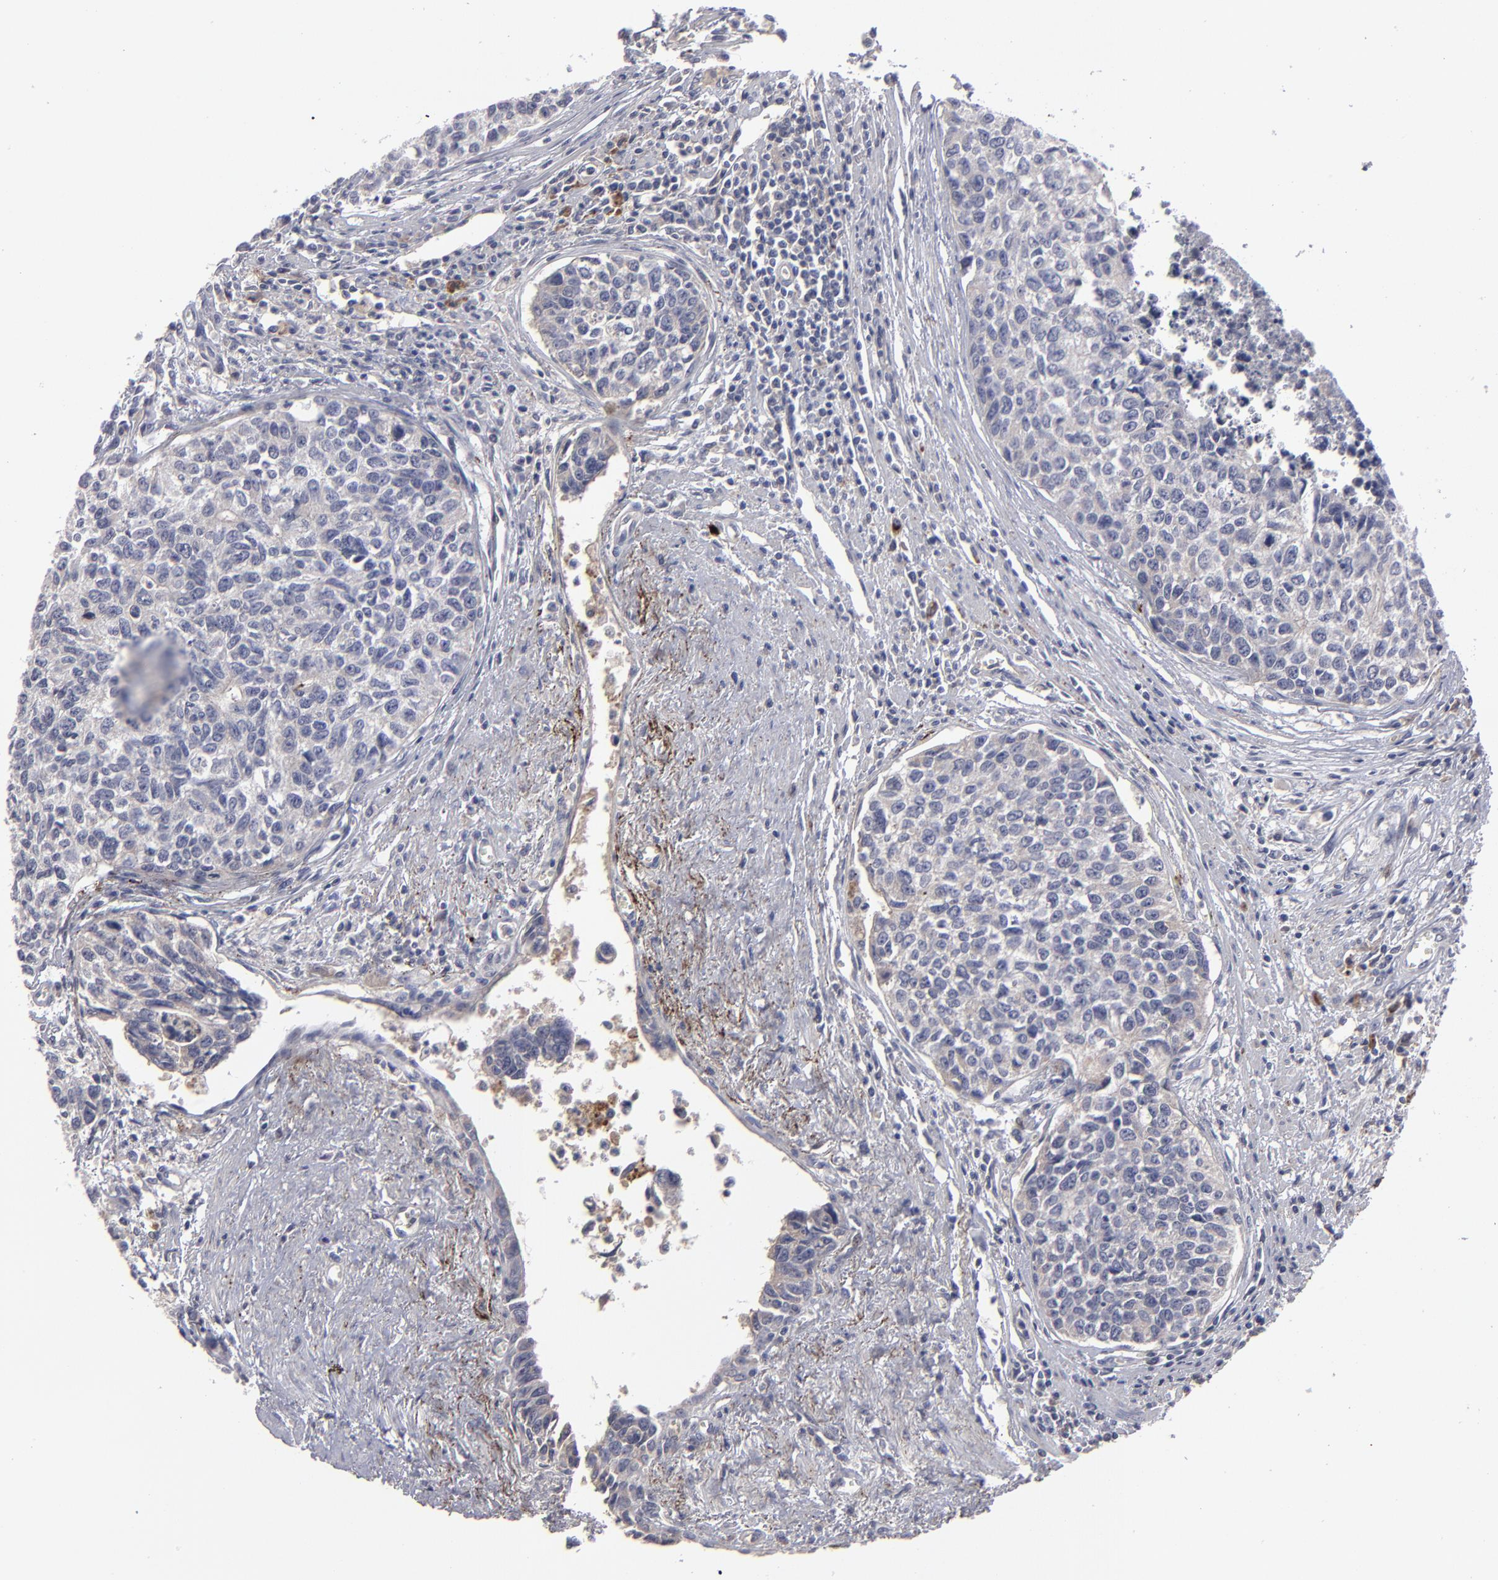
{"staining": {"intensity": "negative", "quantity": "none", "location": "none"}, "tissue": "urothelial cancer", "cell_type": "Tumor cells", "image_type": "cancer", "snomed": [{"axis": "morphology", "description": "Urothelial carcinoma, High grade"}, {"axis": "topography", "description": "Urinary bladder"}], "caption": "A high-resolution micrograph shows immunohistochemistry staining of high-grade urothelial carcinoma, which displays no significant expression in tumor cells.", "gene": "GPM6B", "patient": {"sex": "male", "age": 81}}